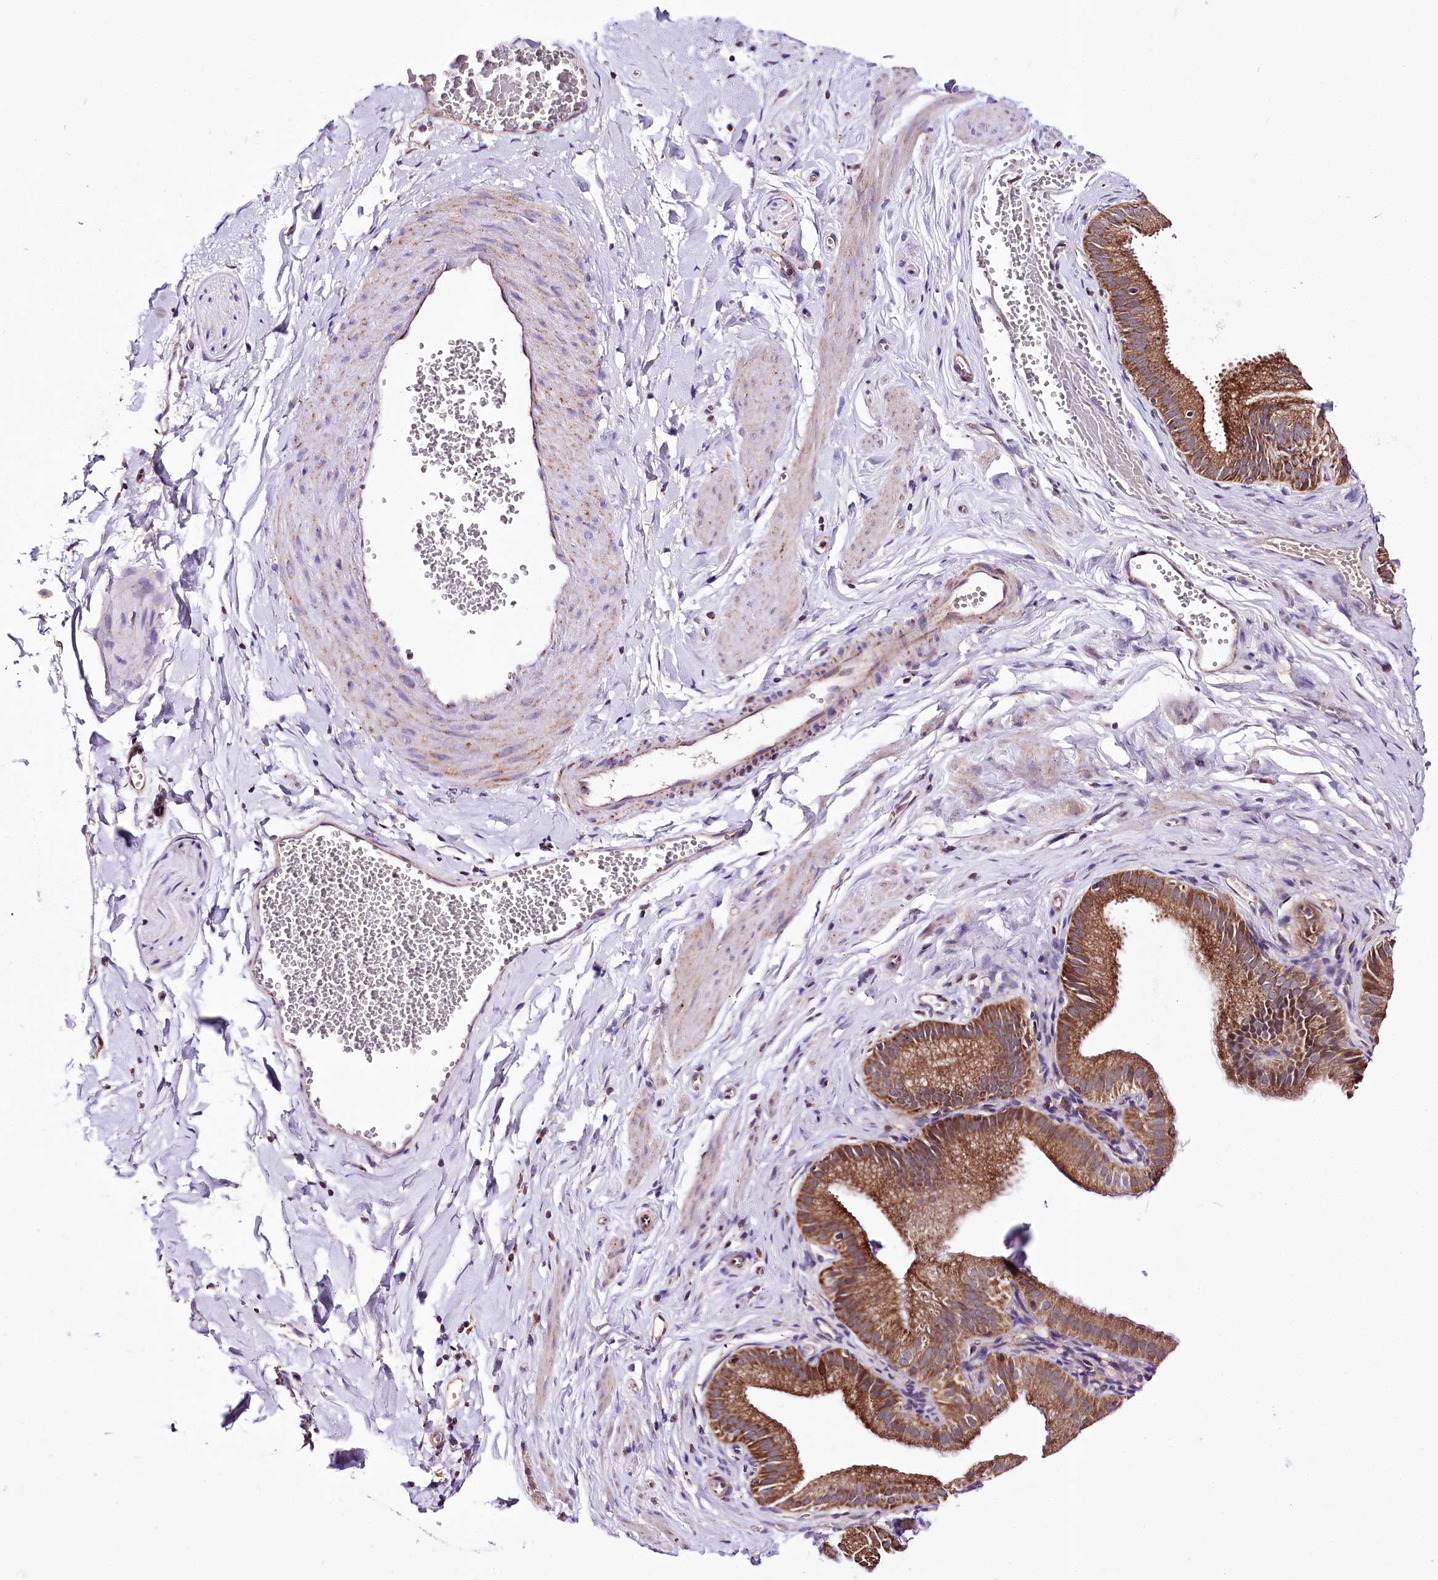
{"staining": {"intensity": "negative", "quantity": "none", "location": "none"}, "tissue": "adipose tissue", "cell_type": "Adipocytes", "image_type": "normal", "snomed": [{"axis": "morphology", "description": "Normal tissue, NOS"}, {"axis": "topography", "description": "Gallbladder"}, {"axis": "topography", "description": "Peripheral nerve tissue"}], "caption": "Human adipose tissue stained for a protein using IHC demonstrates no staining in adipocytes.", "gene": "ATE1", "patient": {"sex": "male", "age": 38}}